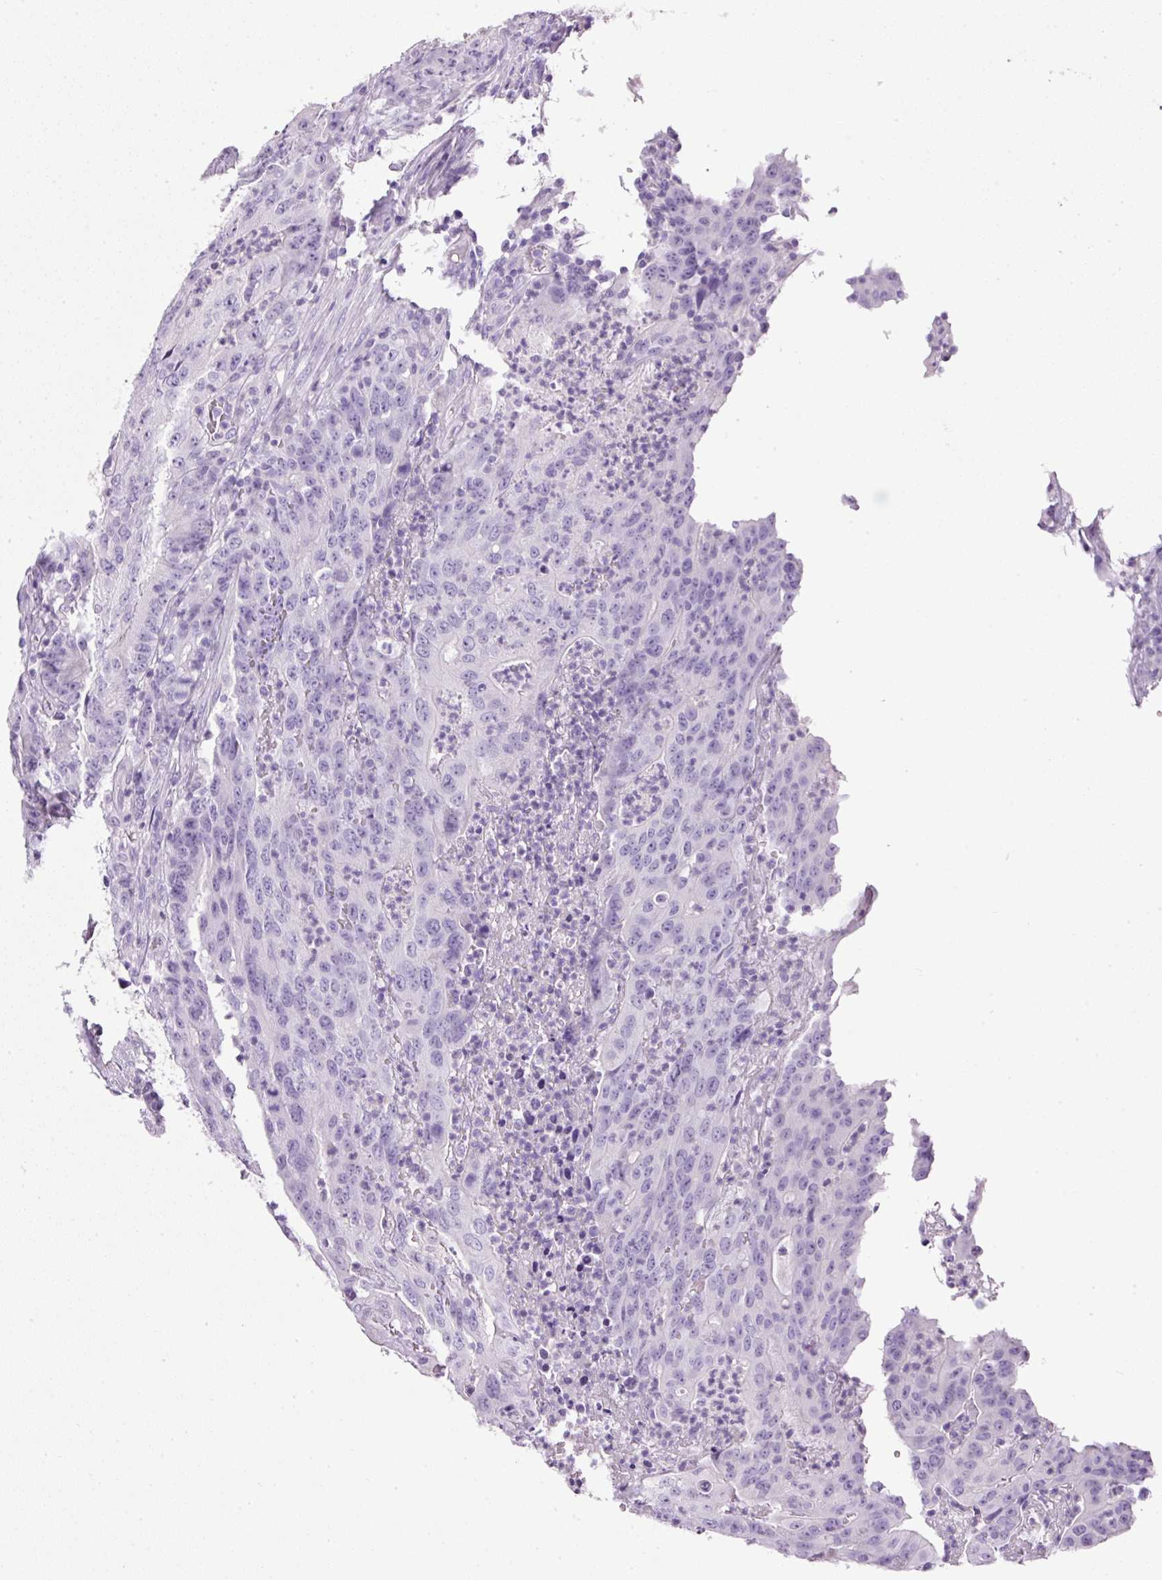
{"staining": {"intensity": "negative", "quantity": "none", "location": "none"}, "tissue": "colorectal cancer", "cell_type": "Tumor cells", "image_type": "cancer", "snomed": [{"axis": "morphology", "description": "Adenocarcinoma, NOS"}, {"axis": "topography", "description": "Colon"}], "caption": "DAB immunohistochemical staining of adenocarcinoma (colorectal) demonstrates no significant positivity in tumor cells.", "gene": "BSND", "patient": {"sex": "male", "age": 83}}